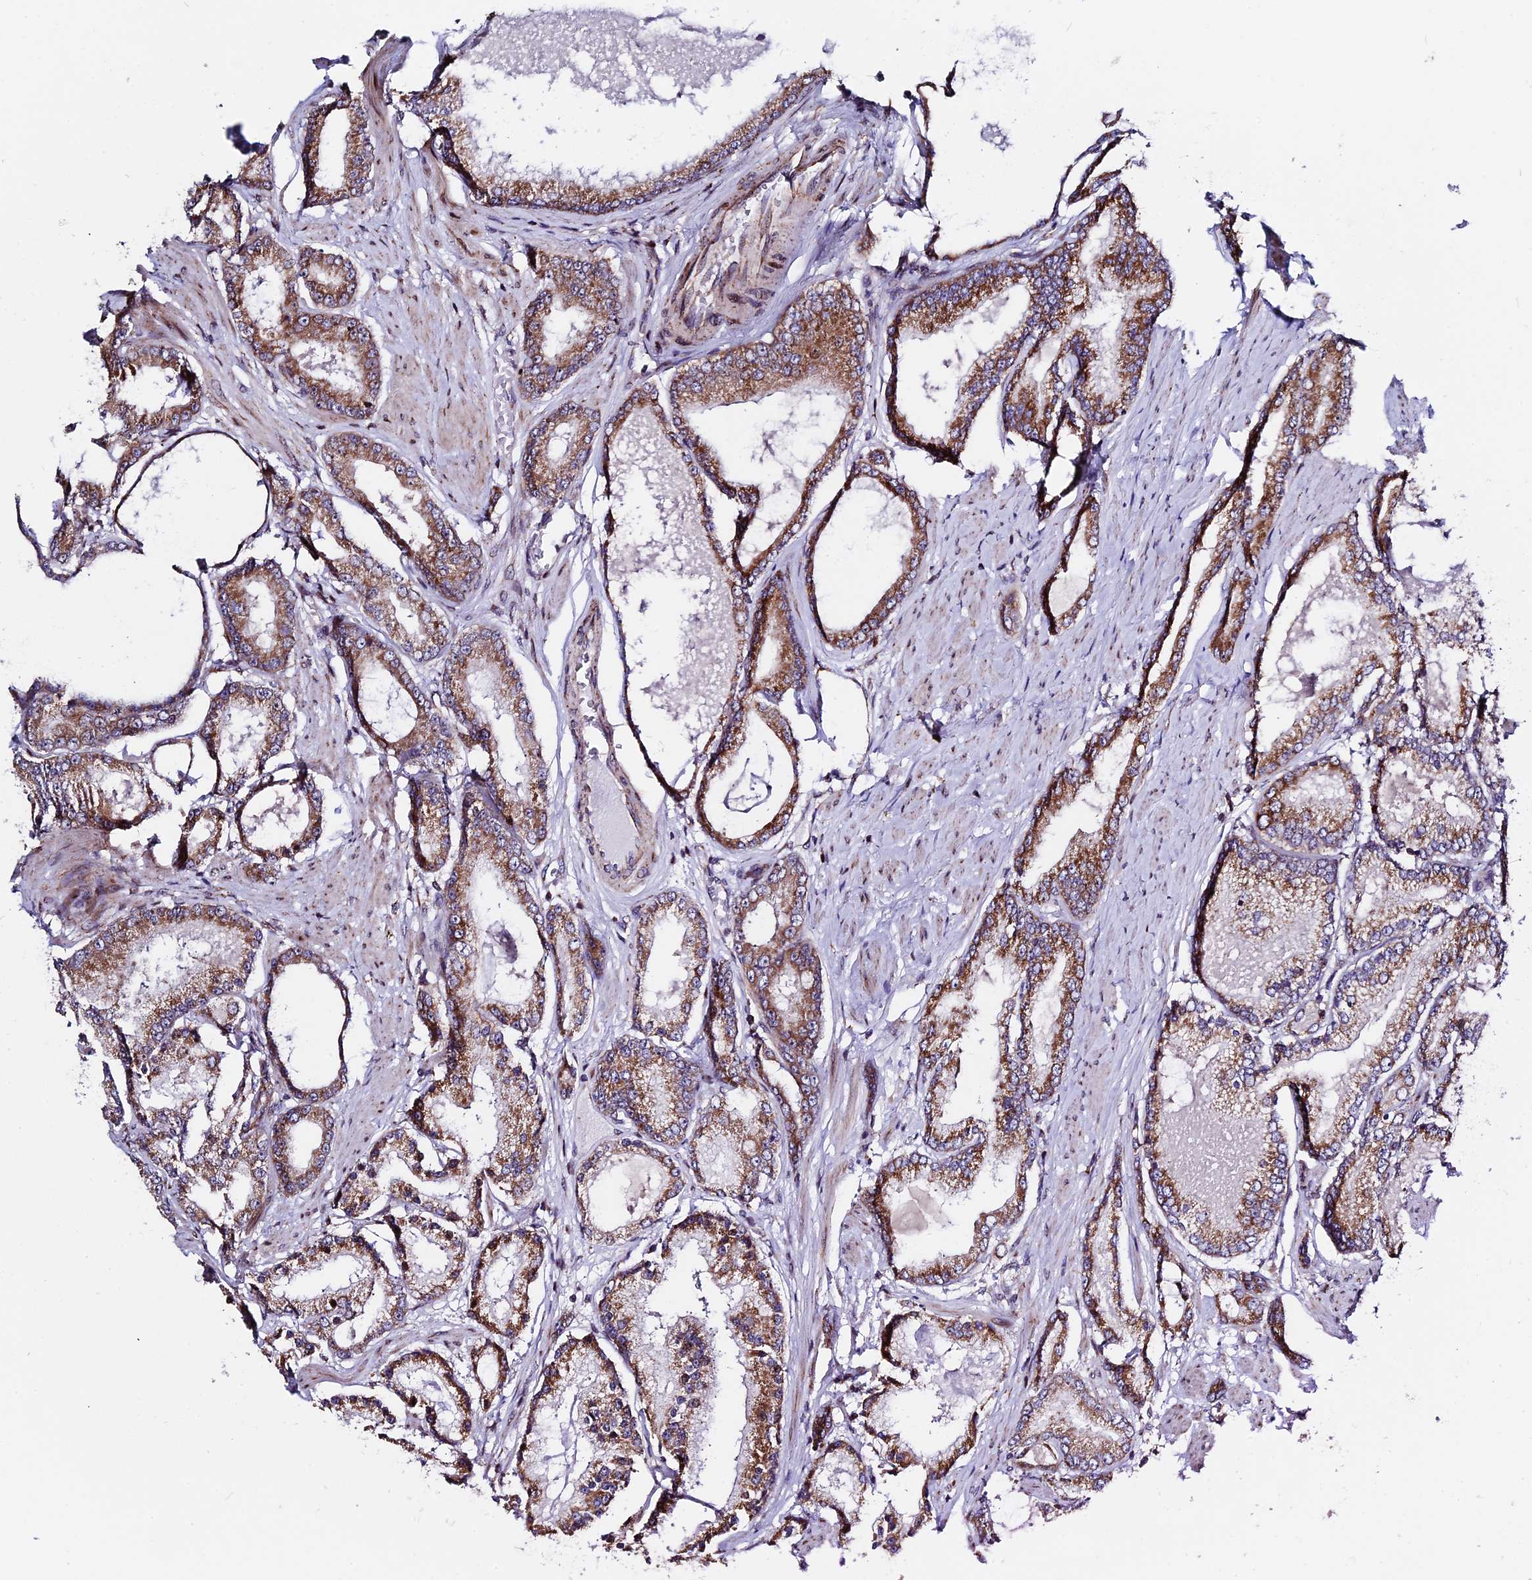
{"staining": {"intensity": "moderate", "quantity": ">75%", "location": "cytoplasmic/membranous"}, "tissue": "prostate cancer", "cell_type": "Tumor cells", "image_type": "cancer", "snomed": [{"axis": "morphology", "description": "Adenocarcinoma, High grade"}, {"axis": "topography", "description": "Prostate"}], "caption": "Moderate cytoplasmic/membranous protein positivity is identified in about >75% of tumor cells in prostate adenocarcinoma (high-grade).", "gene": "FAM174C", "patient": {"sex": "male", "age": 59}}